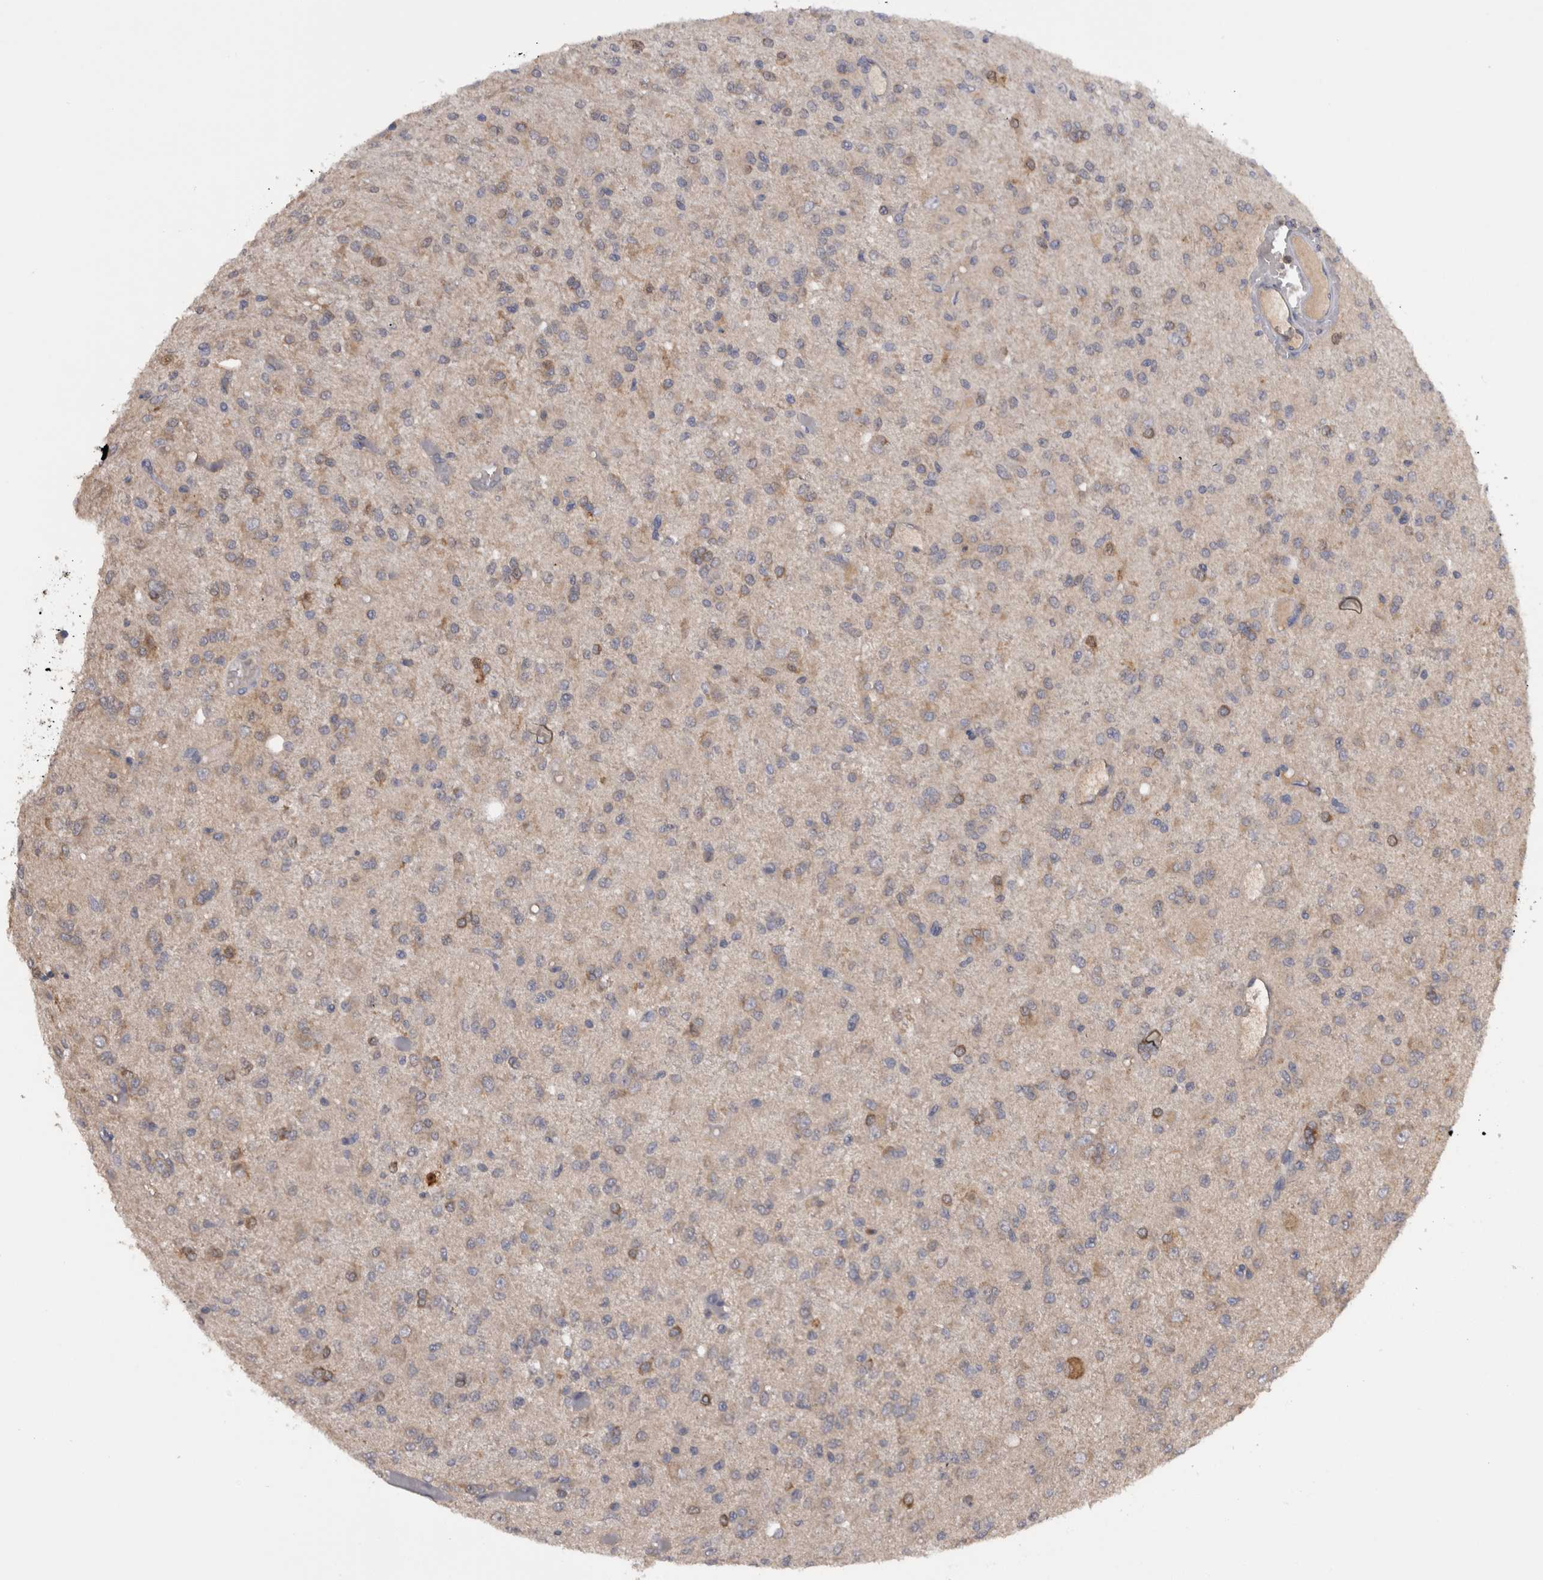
{"staining": {"intensity": "weak", "quantity": "25%-75%", "location": "cytoplasmic/membranous"}, "tissue": "glioma", "cell_type": "Tumor cells", "image_type": "cancer", "snomed": [{"axis": "morphology", "description": "Glioma, malignant, High grade"}, {"axis": "topography", "description": "Brain"}], "caption": "DAB (3,3'-diaminobenzidine) immunohistochemical staining of human malignant high-grade glioma demonstrates weak cytoplasmic/membranous protein expression in approximately 25%-75% of tumor cells.", "gene": "TMED7", "patient": {"sex": "female", "age": 59}}